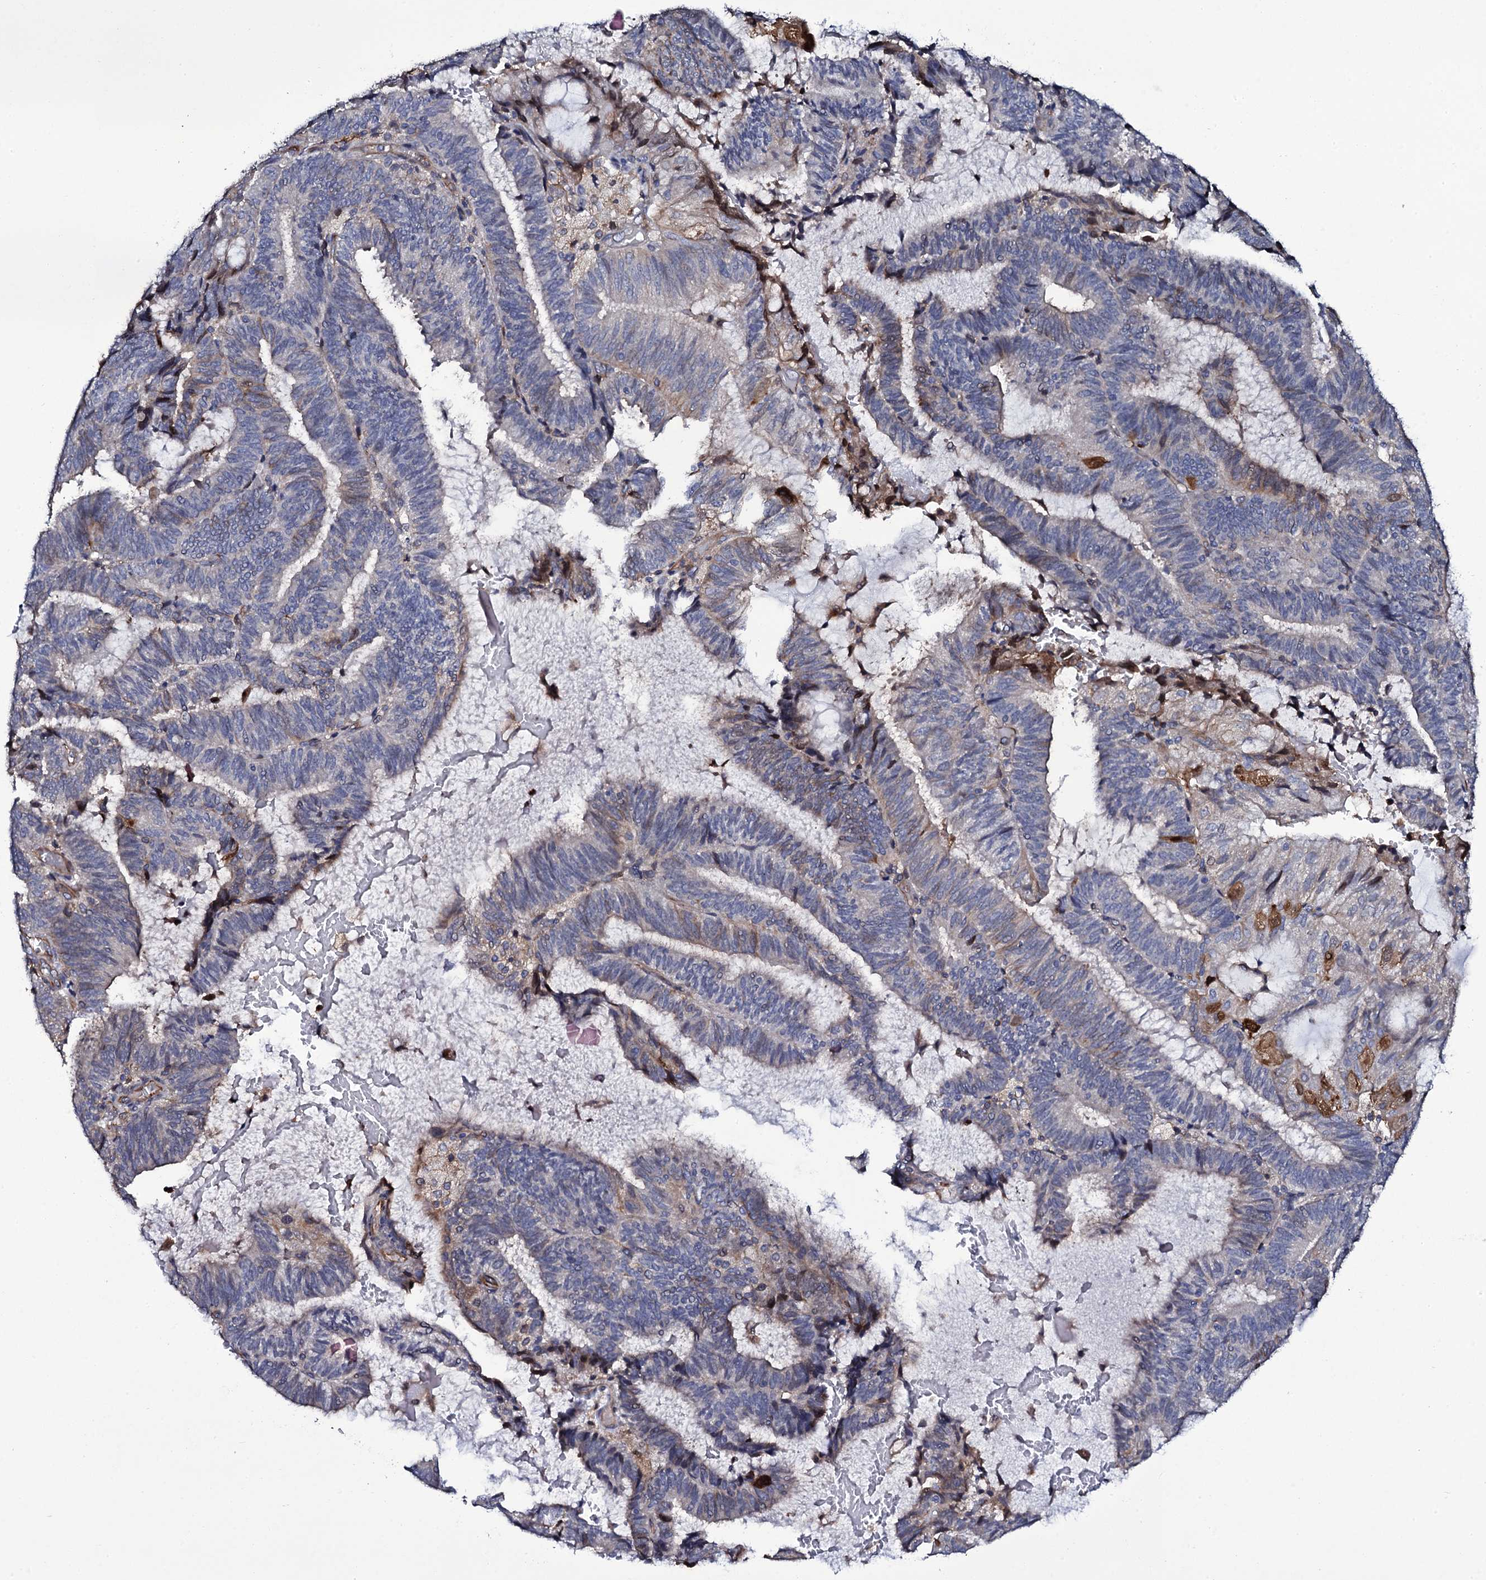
{"staining": {"intensity": "weak", "quantity": "<25%", "location": "cytoplasmic/membranous"}, "tissue": "endometrial cancer", "cell_type": "Tumor cells", "image_type": "cancer", "snomed": [{"axis": "morphology", "description": "Adenocarcinoma, NOS"}, {"axis": "topography", "description": "Endometrium"}], "caption": "DAB (3,3'-diaminobenzidine) immunohistochemical staining of adenocarcinoma (endometrial) reveals no significant staining in tumor cells.", "gene": "TTC23", "patient": {"sex": "female", "age": 81}}